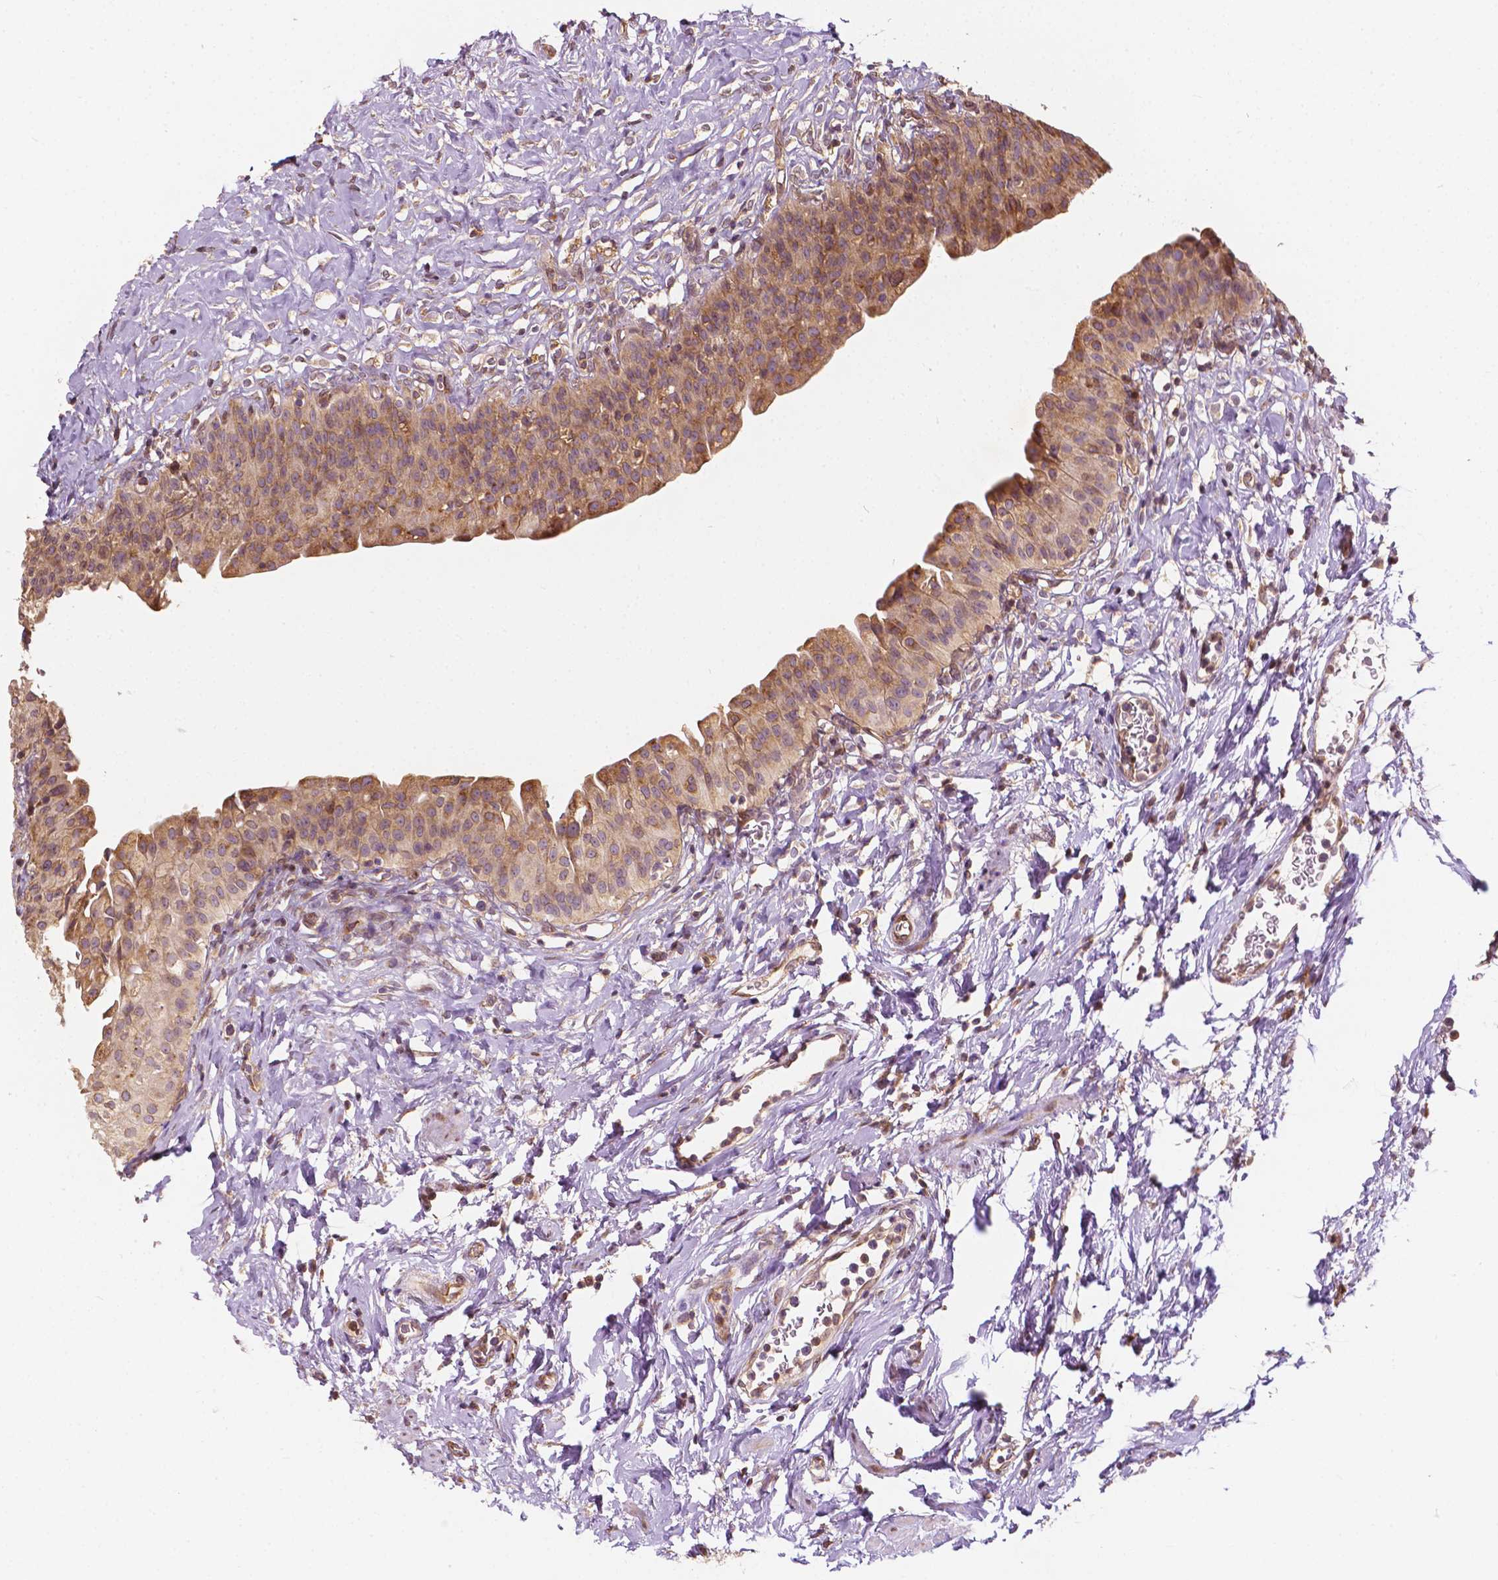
{"staining": {"intensity": "moderate", "quantity": ">75%", "location": "cytoplasmic/membranous"}, "tissue": "urinary bladder", "cell_type": "Urothelial cells", "image_type": "normal", "snomed": [{"axis": "morphology", "description": "Normal tissue, NOS"}, {"axis": "topography", "description": "Urinary bladder"}], "caption": "Protein expression by immunohistochemistry exhibits moderate cytoplasmic/membranous positivity in about >75% of urothelial cells in unremarkable urinary bladder.", "gene": "G3BP1", "patient": {"sex": "male", "age": 76}}